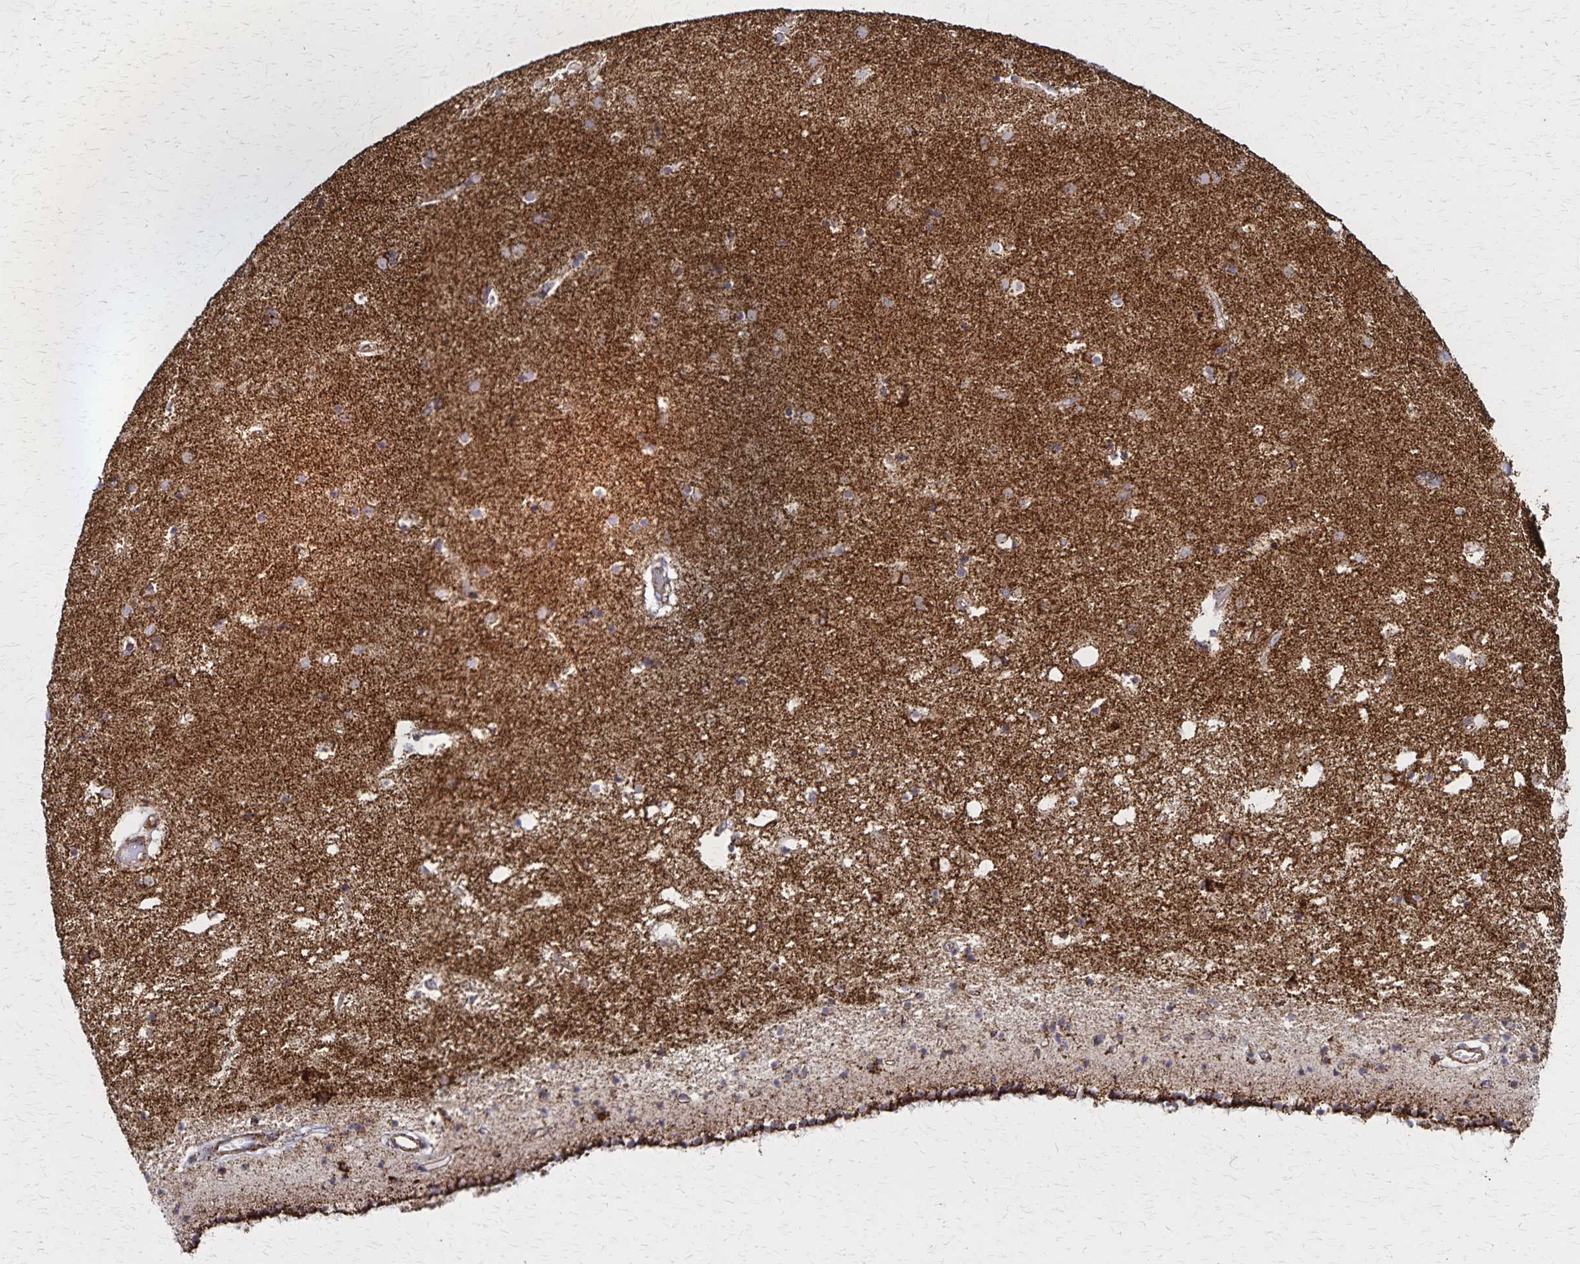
{"staining": {"intensity": "moderate", "quantity": "<25%", "location": "cytoplasmic/membranous"}, "tissue": "caudate", "cell_type": "Glial cells", "image_type": "normal", "snomed": [{"axis": "morphology", "description": "Normal tissue, NOS"}, {"axis": "topography", "description": "Lateral ventricle wall"}], "caption": "A photomicrograph showing moderate cytoplasmic/membranous expression in about <25% of glial cells in unremarkable caudate, as visualized by brown immunohistochemical staining.", "gene": "NFS1", "patient": {"sex": "female", "age": 71}}